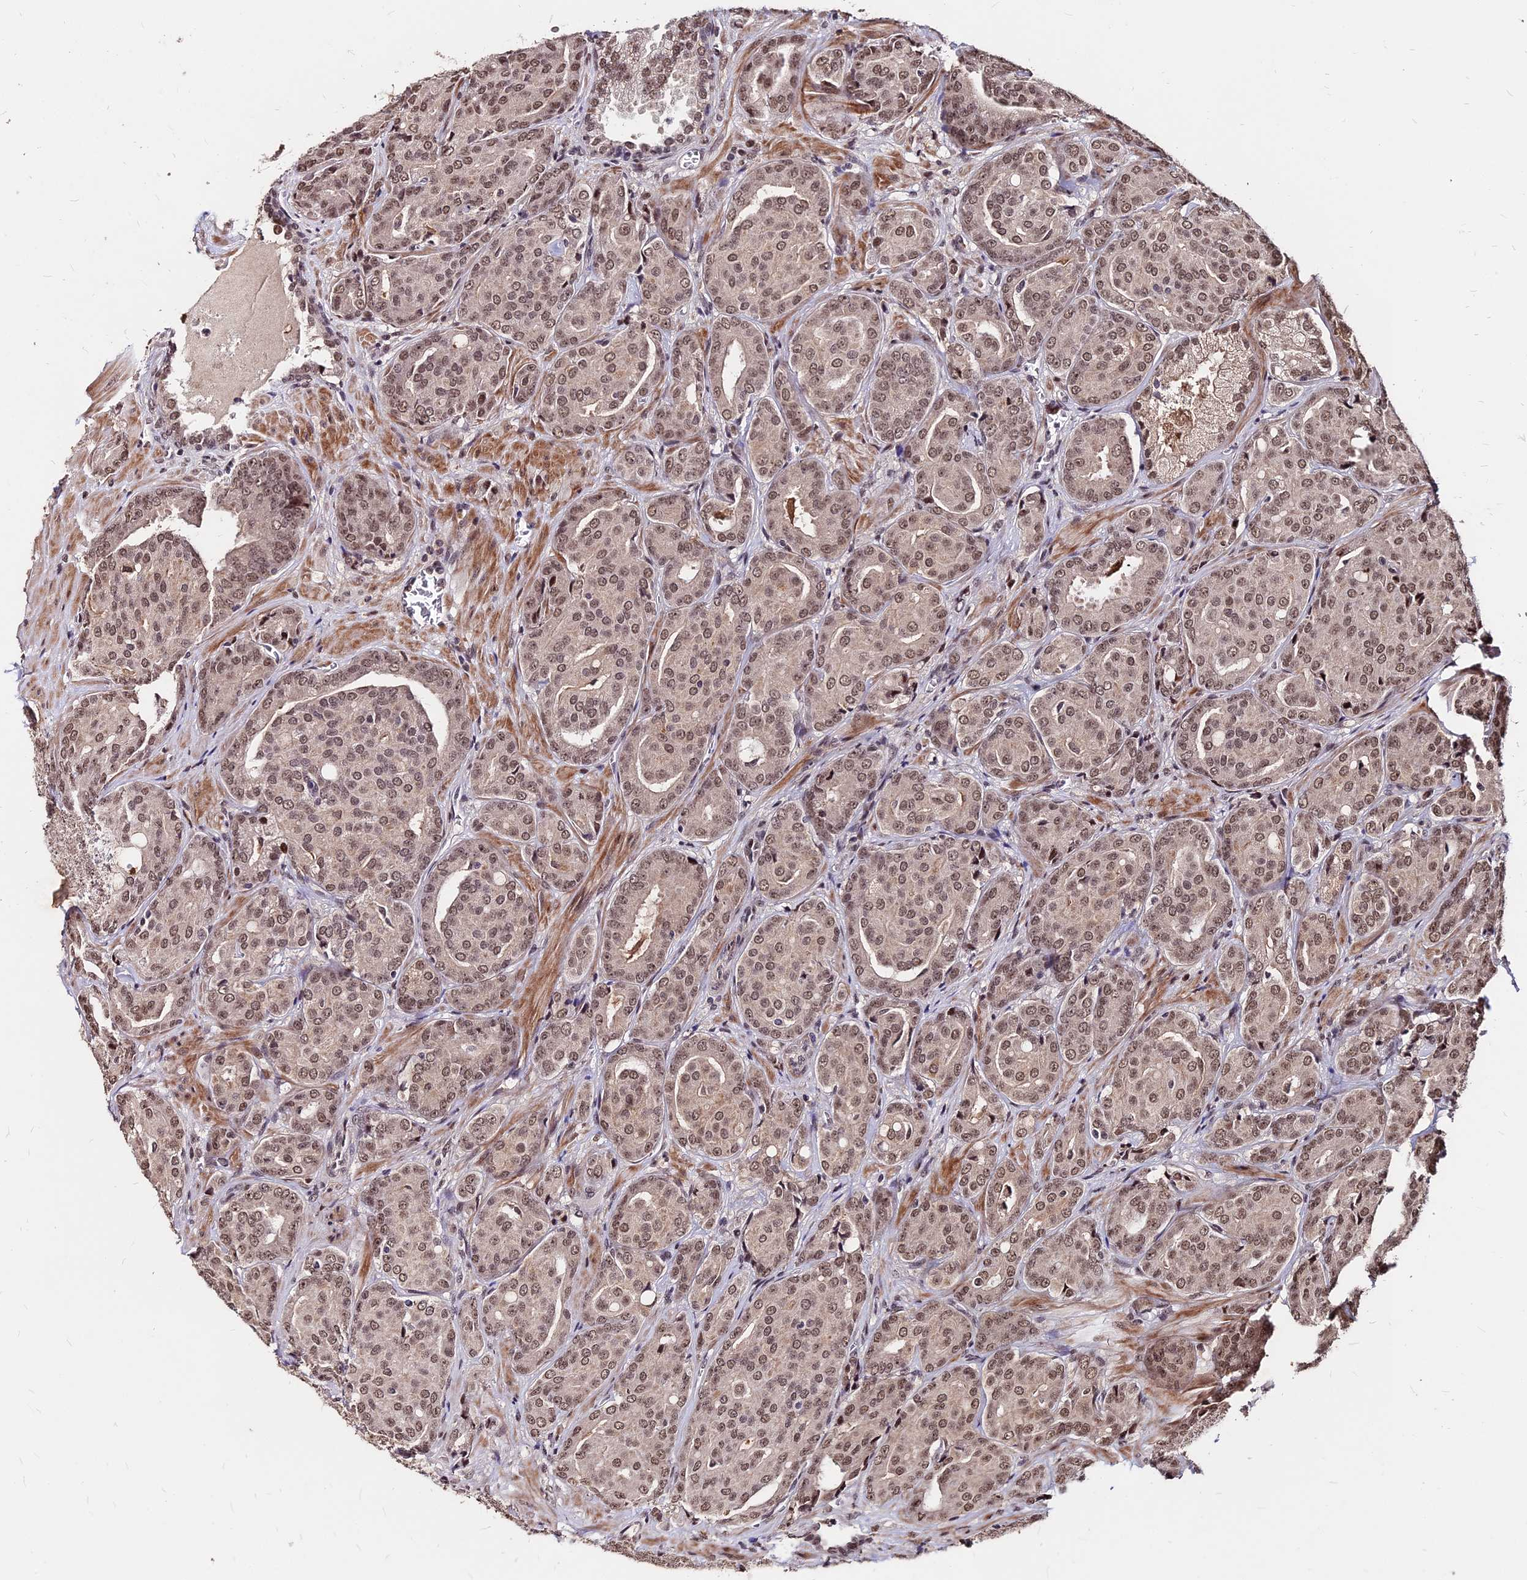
{"staining": {"intensity": "moderate", "quantity": ">75%", "location": "nuclear"}, "tissue": "prostate cancer", "cell_type": "Tumor cells", "image_type": "cancer", "snomed": [{"axis": "morphology", "description": "Adenocarcinoma, High grade"}, {"axis": "topography", "description": "Prostate"}], "caption": "Immunohistochemical staining of prostate cancer (high-grade adenocarcinoma) displays moderate nuclear protein staining in about >75% of tumor cells.", "gene": "ZBED4", "patient": {"sex": "male", "age": 68}}